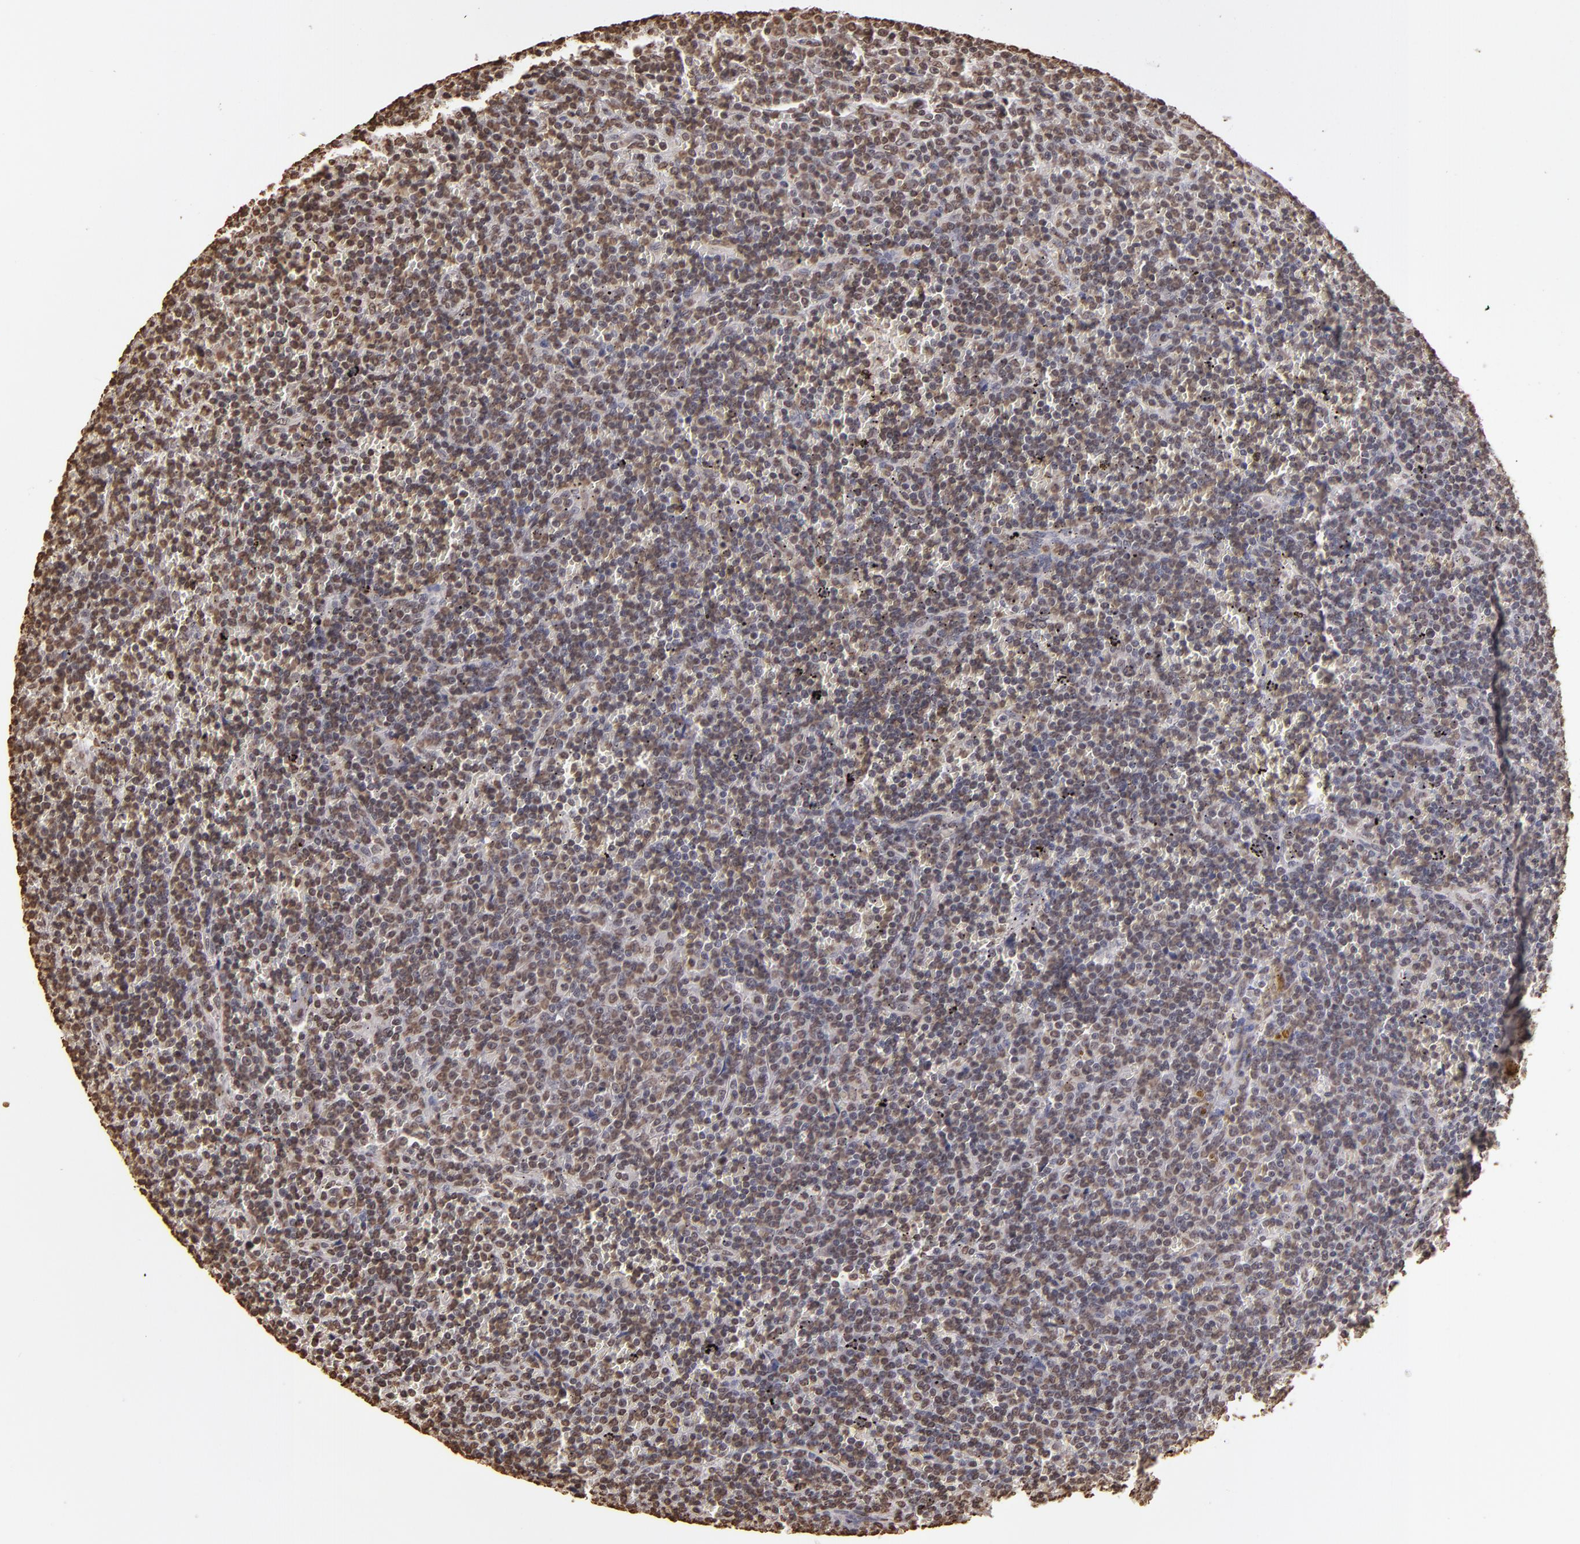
{"staining": {"intensity": "weak", "quantity": "25%-75%", "location": "nuclear"}, "tissue": "lymphoma", "cell_type": "Tumor cells", "image_type": "cancer", "snomed": [{"axis": "morphology", "description": "Malignant lymphoma, non-Hodgkin's type, Low grade"}, {"axis": "topography", "description": "Spleen"}], "caption": "This is a histology image of IHC staining of low-grade malignant lymphoma, non-Hodgkin's type, which shows weak expression in the nuclear of tumor cells.", "gene": "LBX1", "patient": {"sex": "male", "age": 80}}